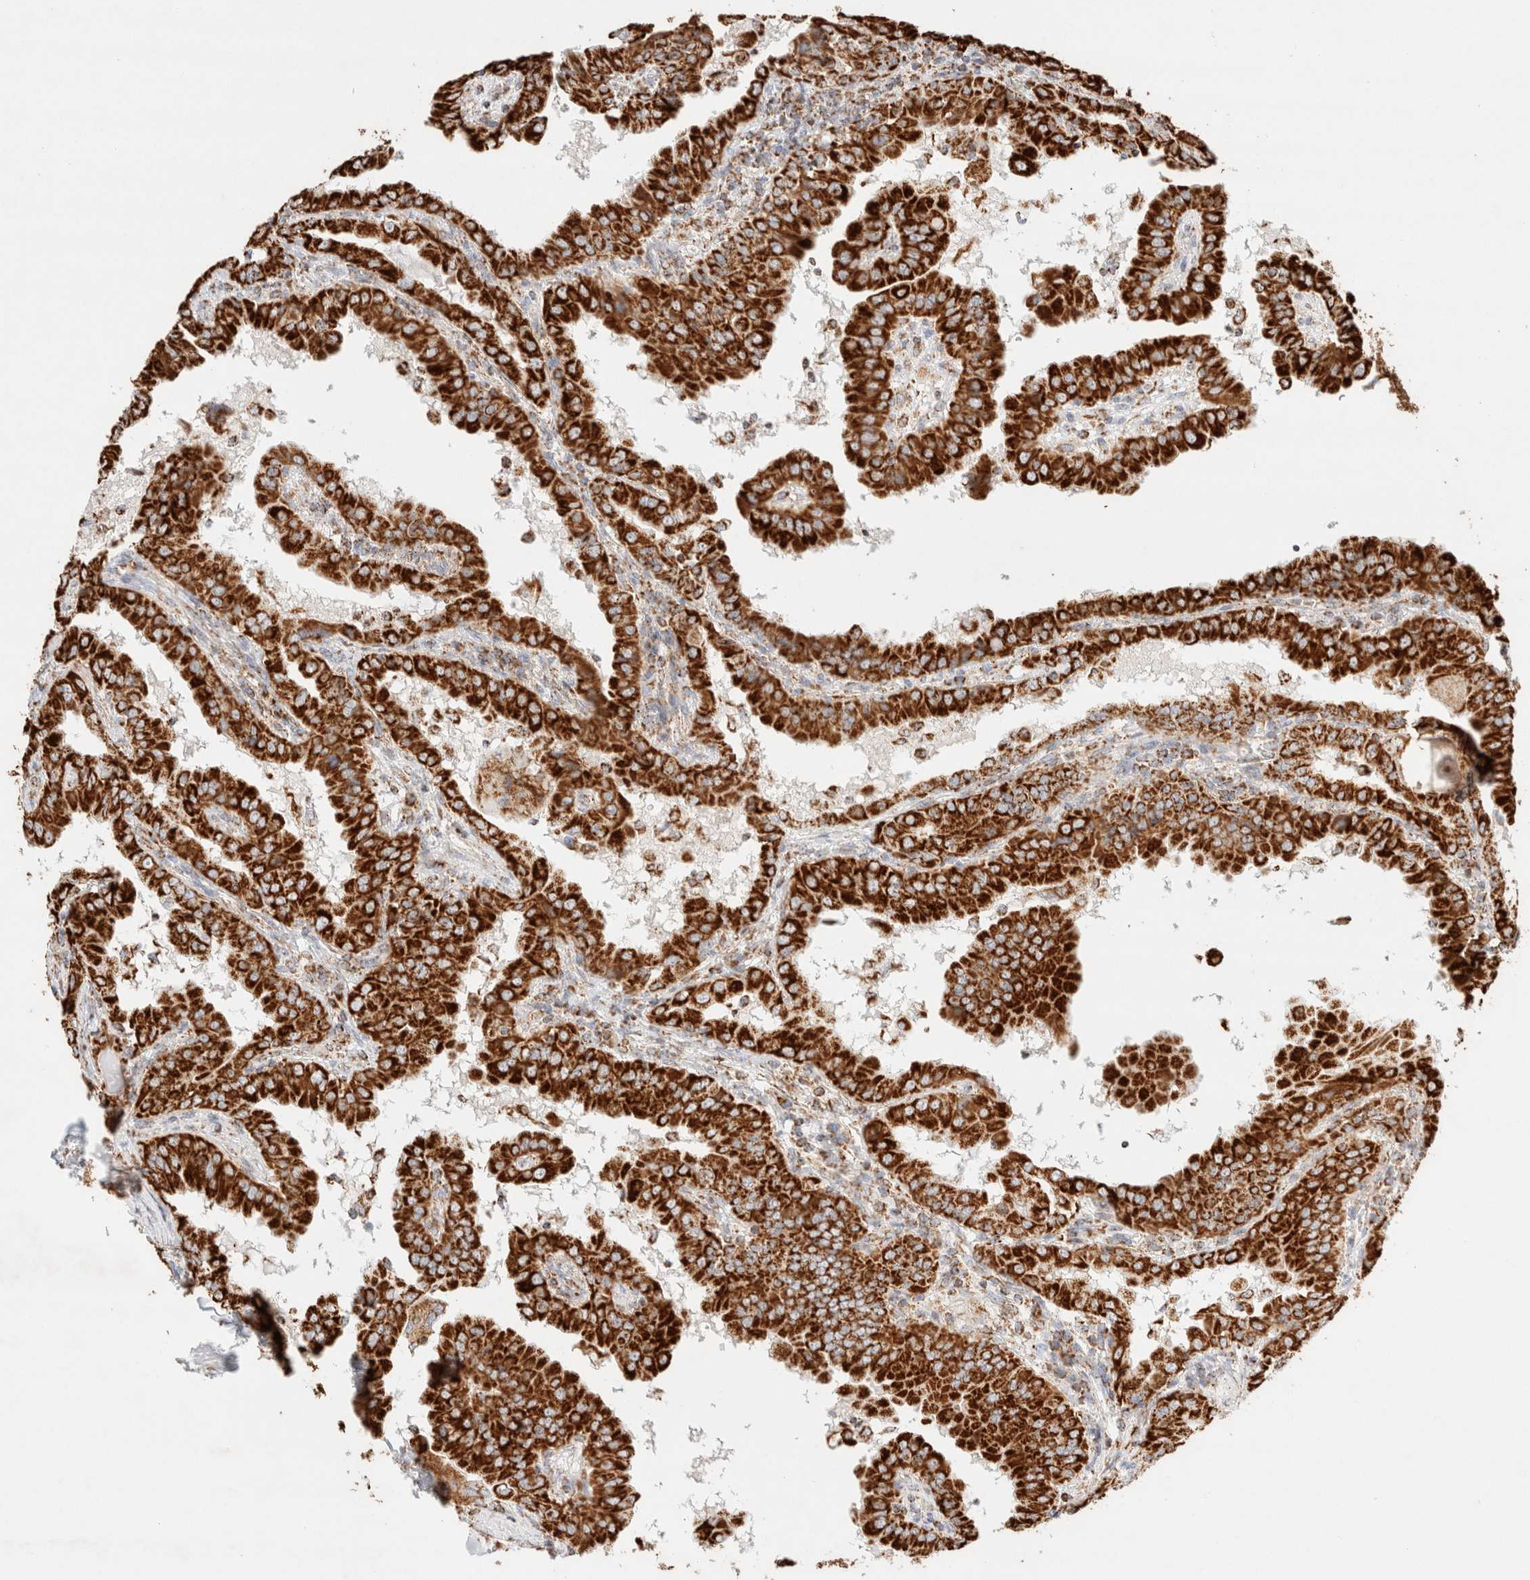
{"staining": {"intensity": "strong", "quantity": ">75%", "location": "cytoplasmic/membranous"}, "tissue": "thyroid cancer", "cell_type": "Tumor cells", "image_type": "cancer", "snomed": [{"axis": "morphology", "description": "Papillary adenocarcinoma, NOS"}, {"axis": "topography", "description": "Thyroid gland"}], "caption": "Thyroid cancer was stained to show a protein in brown. There is high levels of strong cytoplasmic/membranous staining in about >75% of tumor cells.", "gene": "PHB2", "patient": {"sex": "male", "age": 33}}